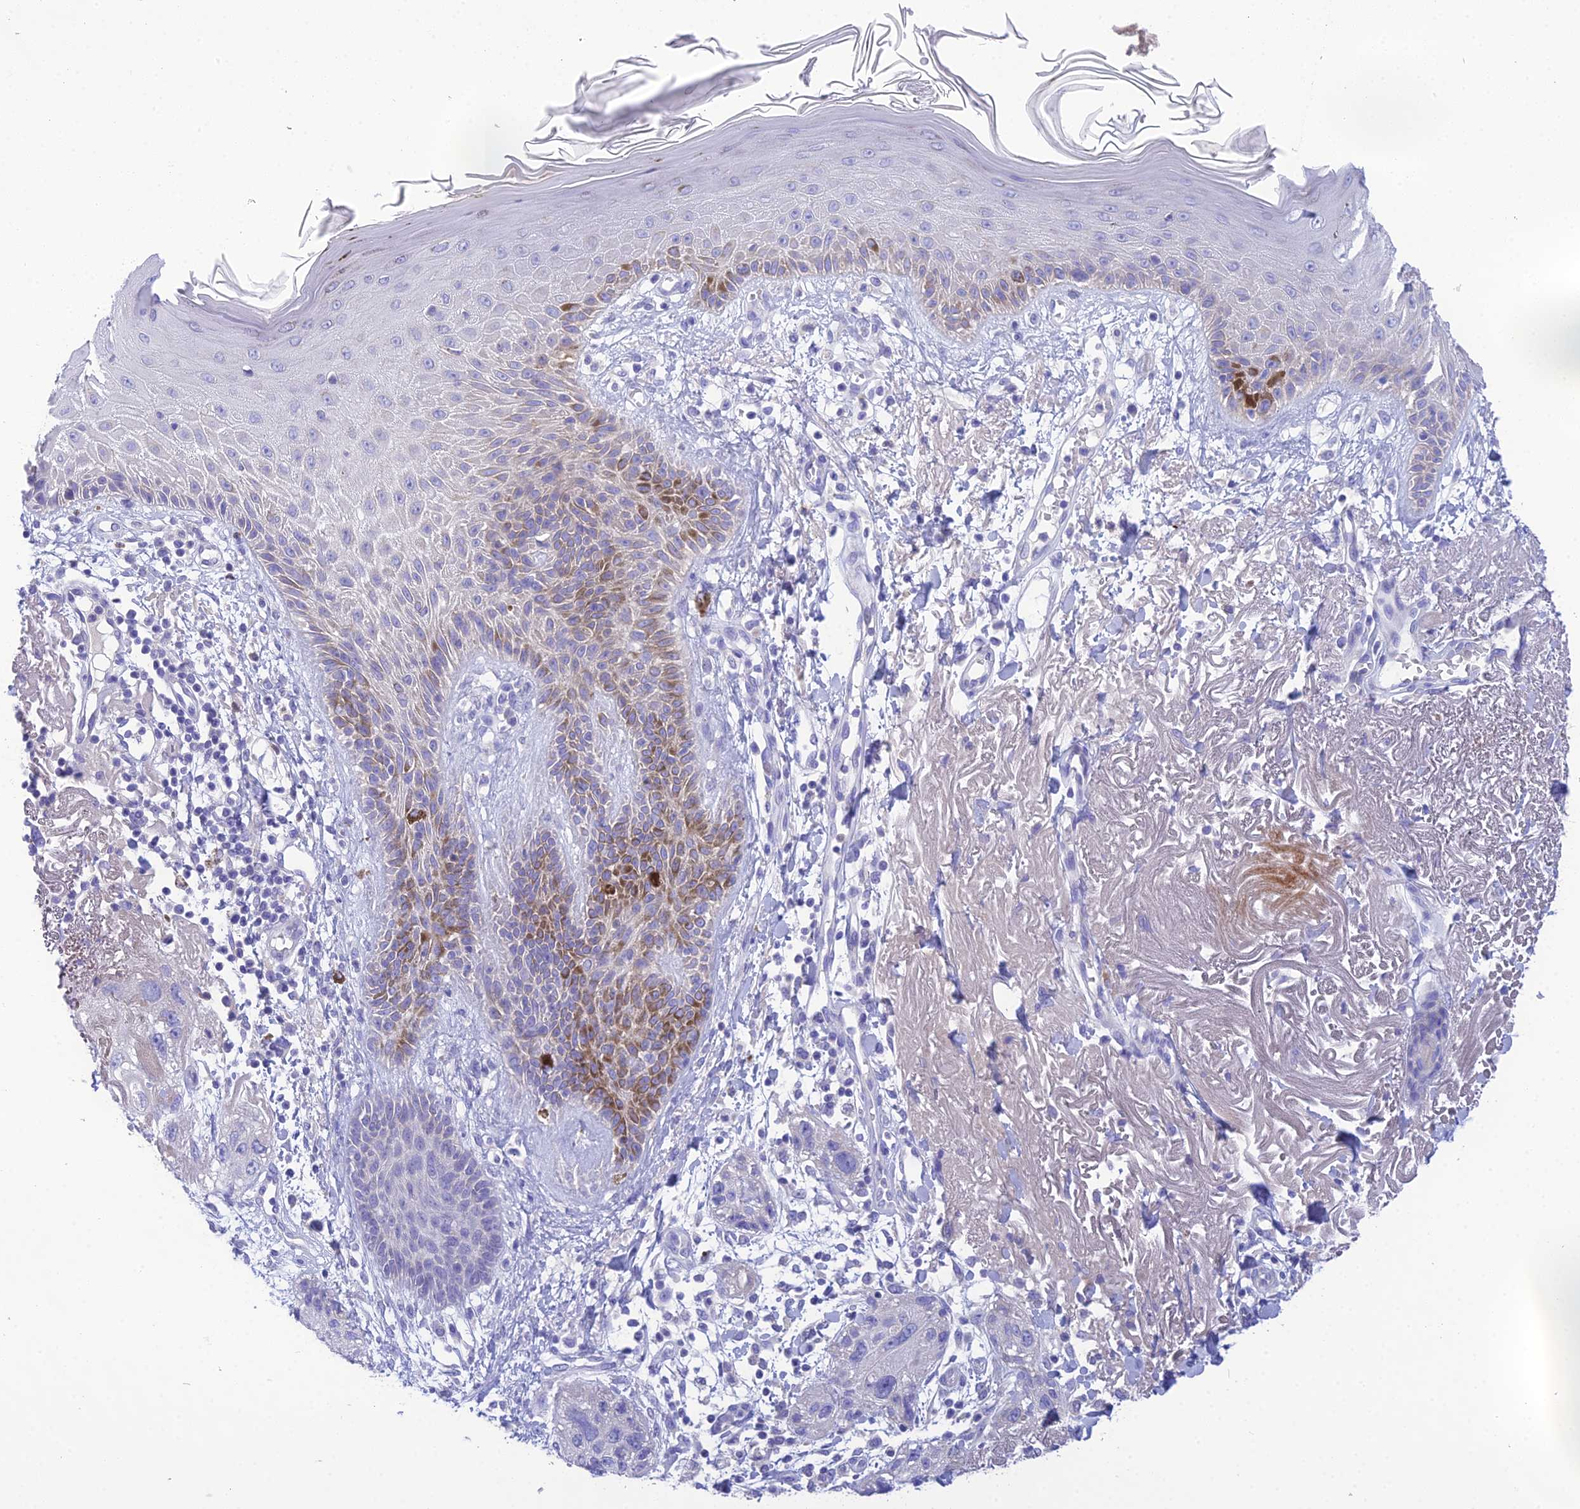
{"staining": {"intensity": "negative", "quantity": "none", "location": "none"}, "tissue": "skin cancer", "cell_type": "Tumor cells", "image_type": "cancer", "snomed": [{"axis": "morphology", "description": "Normal tissue, NOS"}, {"axis": "morphology", "description": "Squamous cell carcinoma, NOS"}, {"axis": "topography", "description": "Skin"}], "caption": "Immunohistochemical staining of skin cancer reveals no significant positivity in tumor cells.", "gene": "KIAA0408", "patient": {"sex": "male", "age": 72}}